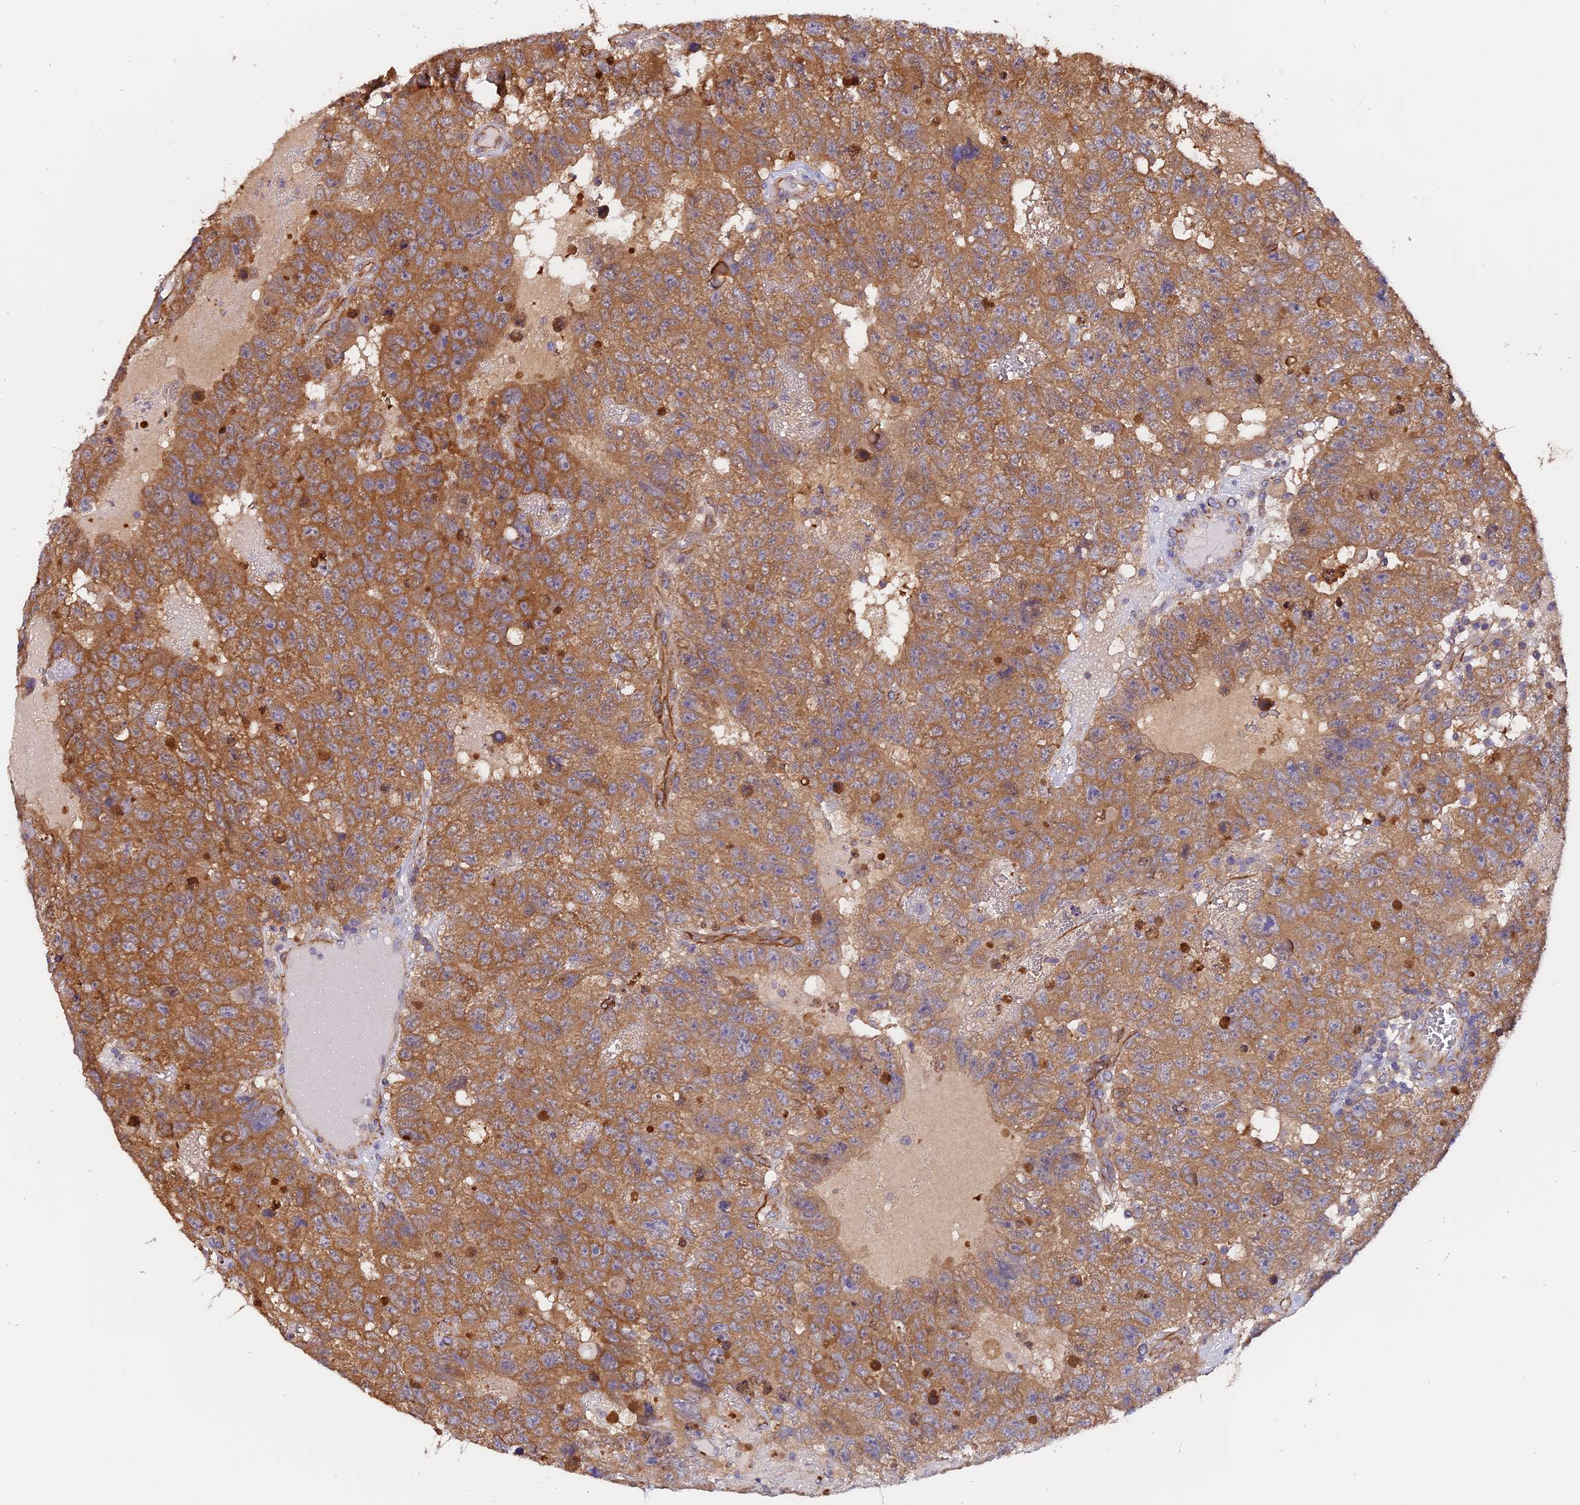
{"staining": {"intensity": "moderate", "quantity": ">75%", "location": "cytoplasmic/membranous"}, "tissue": "testis cancer", "cell_type": "Tumor cells", "image_type": "cancer", "snomed": [{"axis": "morphology", "description": "Carcinoma, Embryonal, NOS"}, {"axis": "topography", "description": "Testis"}], "caption": "Tumor cells show medium levels of moderate cytoplasmic/membranous staining in about >75% of cells in testis cancer (embryonal carcinoma).", "gene": "FAM118B", "patient": {"sex": "male", "age": 26}}